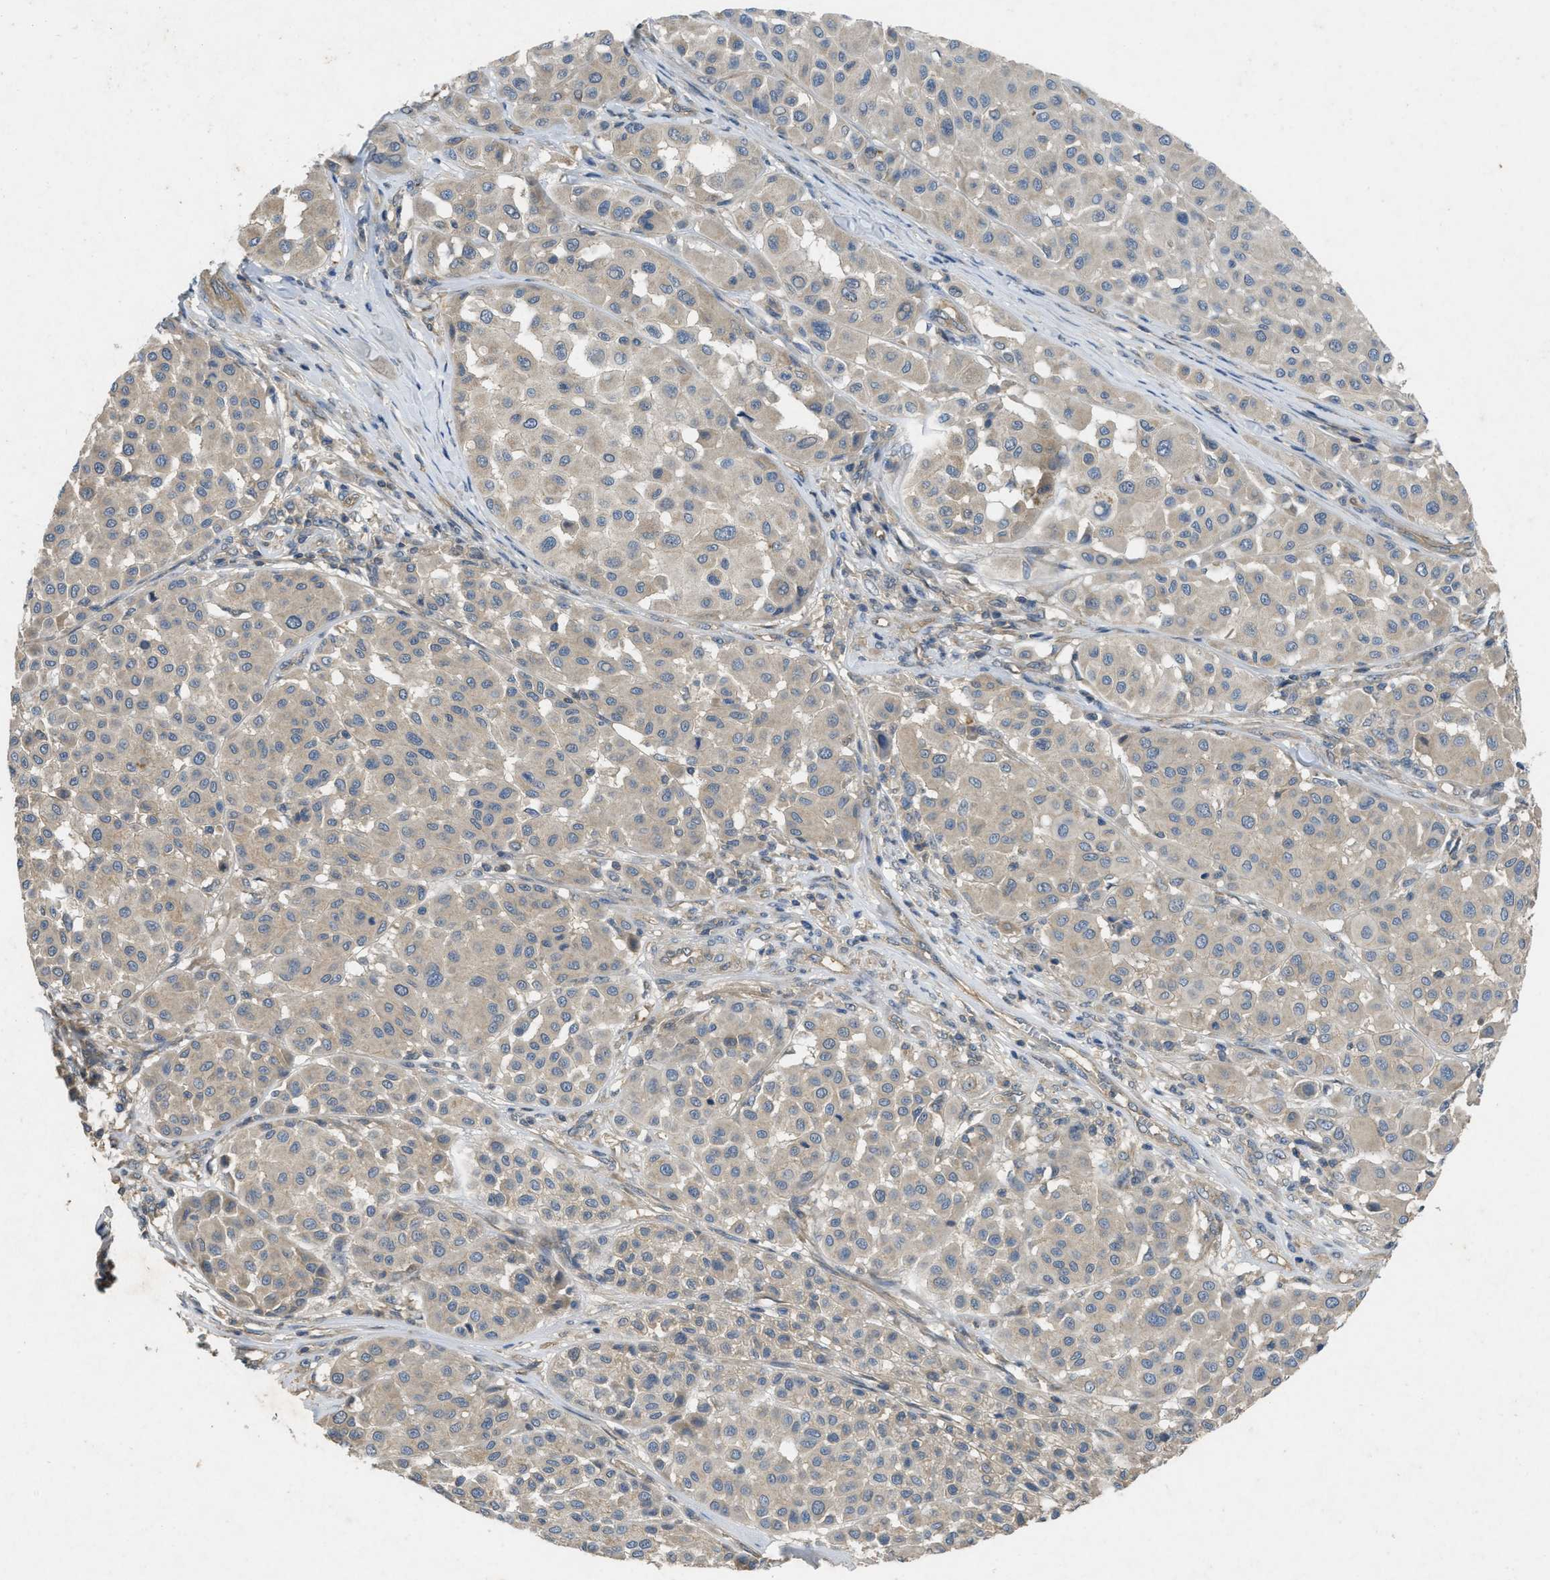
{"staining": {"intensity": "negative", "quantity": "none", "location": "none"}, "tissue": "melanoma", "cell_type": "Tumor cells", "image_type": "cancer", "snomed": [{"axis": "morphology", "description": "Malignant melanoma, Metastatic site"}, {"axis": "topography", "description": "Soft tissue"}], "caption": "This is an immunohistochemistry histopathology image of human malignant melanoma (metastatic site). There is no staining in tumor cells.", "gene": "PPP3CA", "patient": {"sex": "male", "age": 41}}